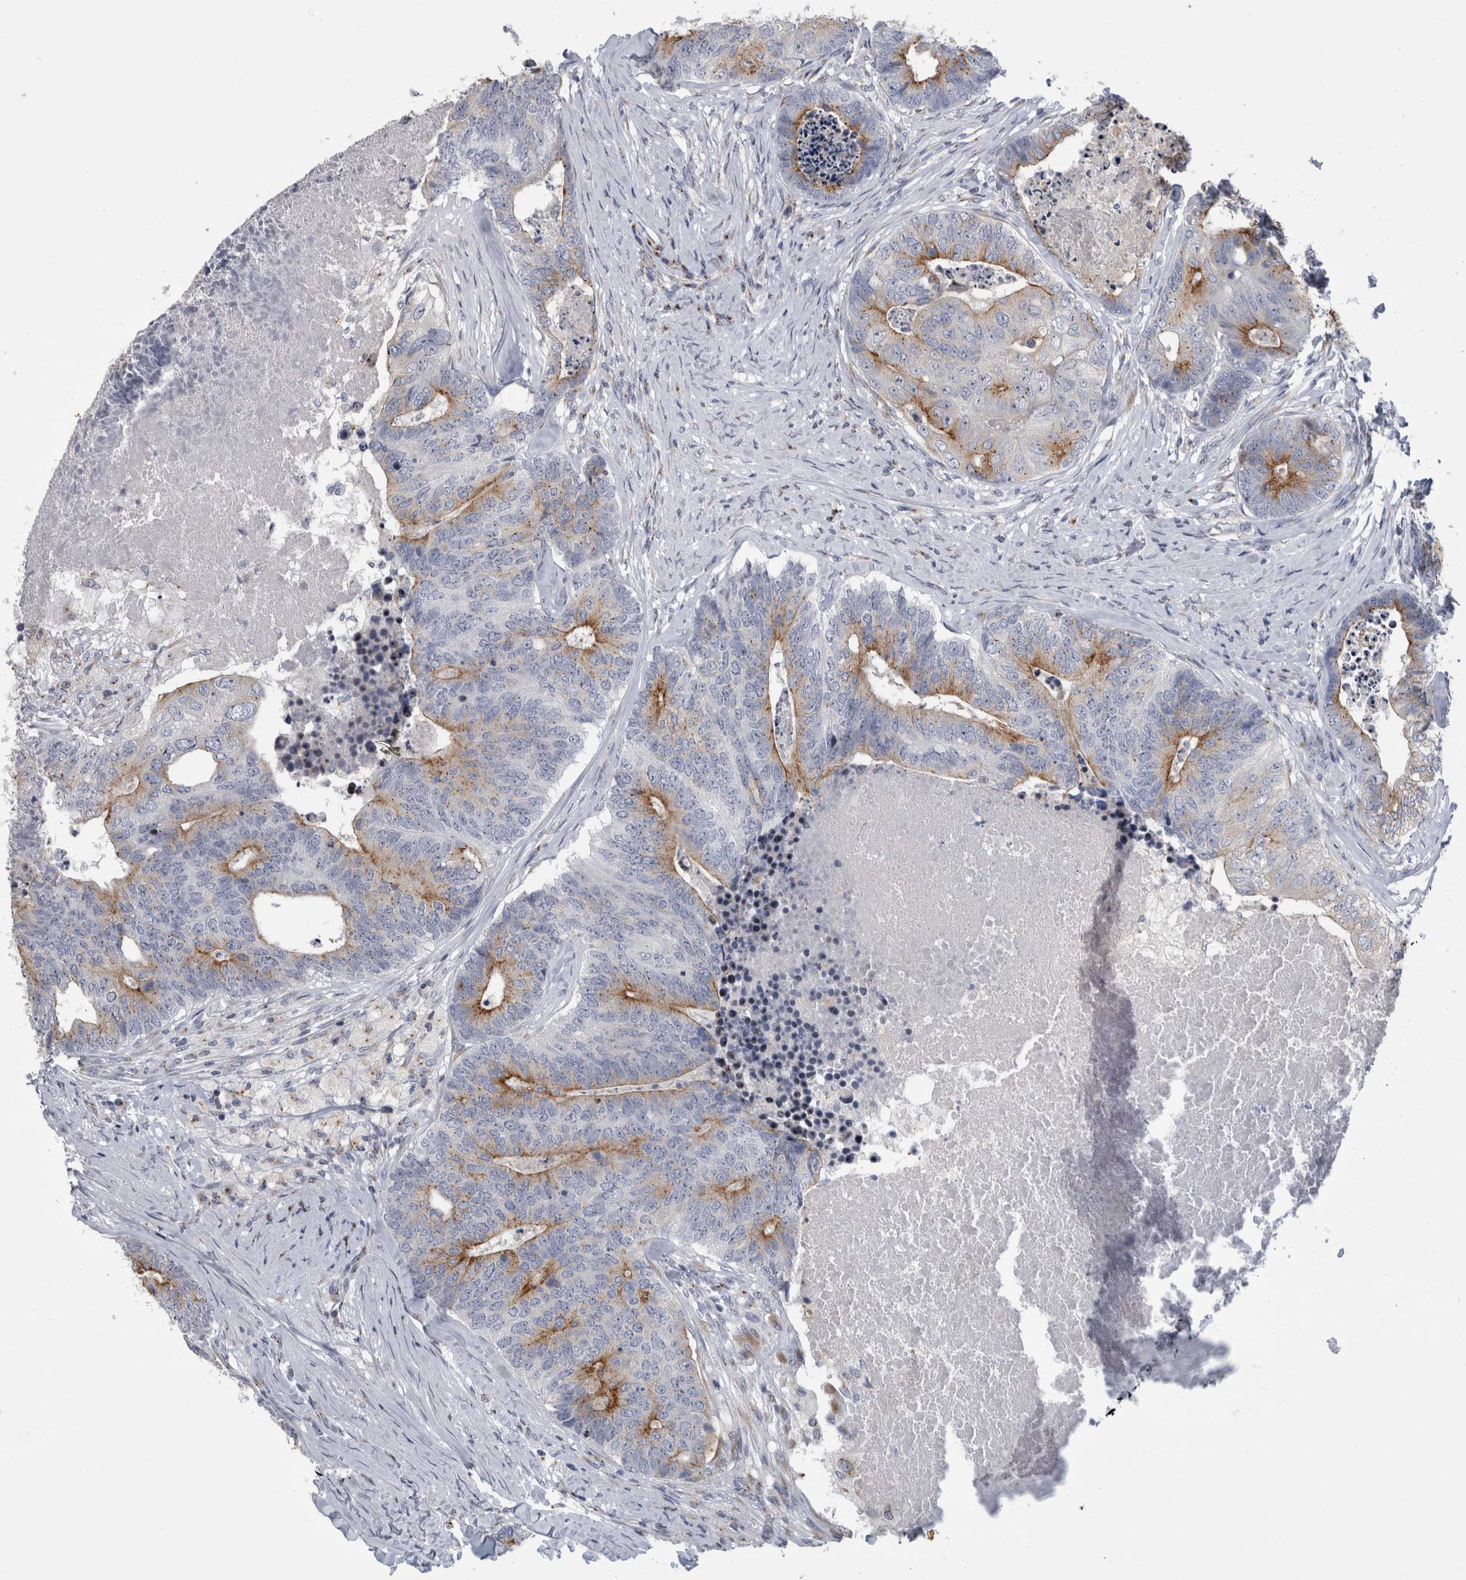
{"staining": {"intensity": "moderate", "quantity": "25%-75%", "location": "cytoplasmic/membranous"}, "tissue": "colorectal cancer", "cell_type": "Tumor cells", "image_type": "cancer", "snomed": [{"axis": "morphology", "description": "Adenocarcinoma, NOS"}, {"axis": "topography", "description": "Colon"}], "caption": "Colorectal adenocarcinoma stained for a protein demonstrates moderate cytoplasmic/membranous positivity in tumor cells. The protein is shown in brown color, while the nuclei are stained blue.", "gene": "AKAP9", "patient": {"sex": "female", "age": 67}}